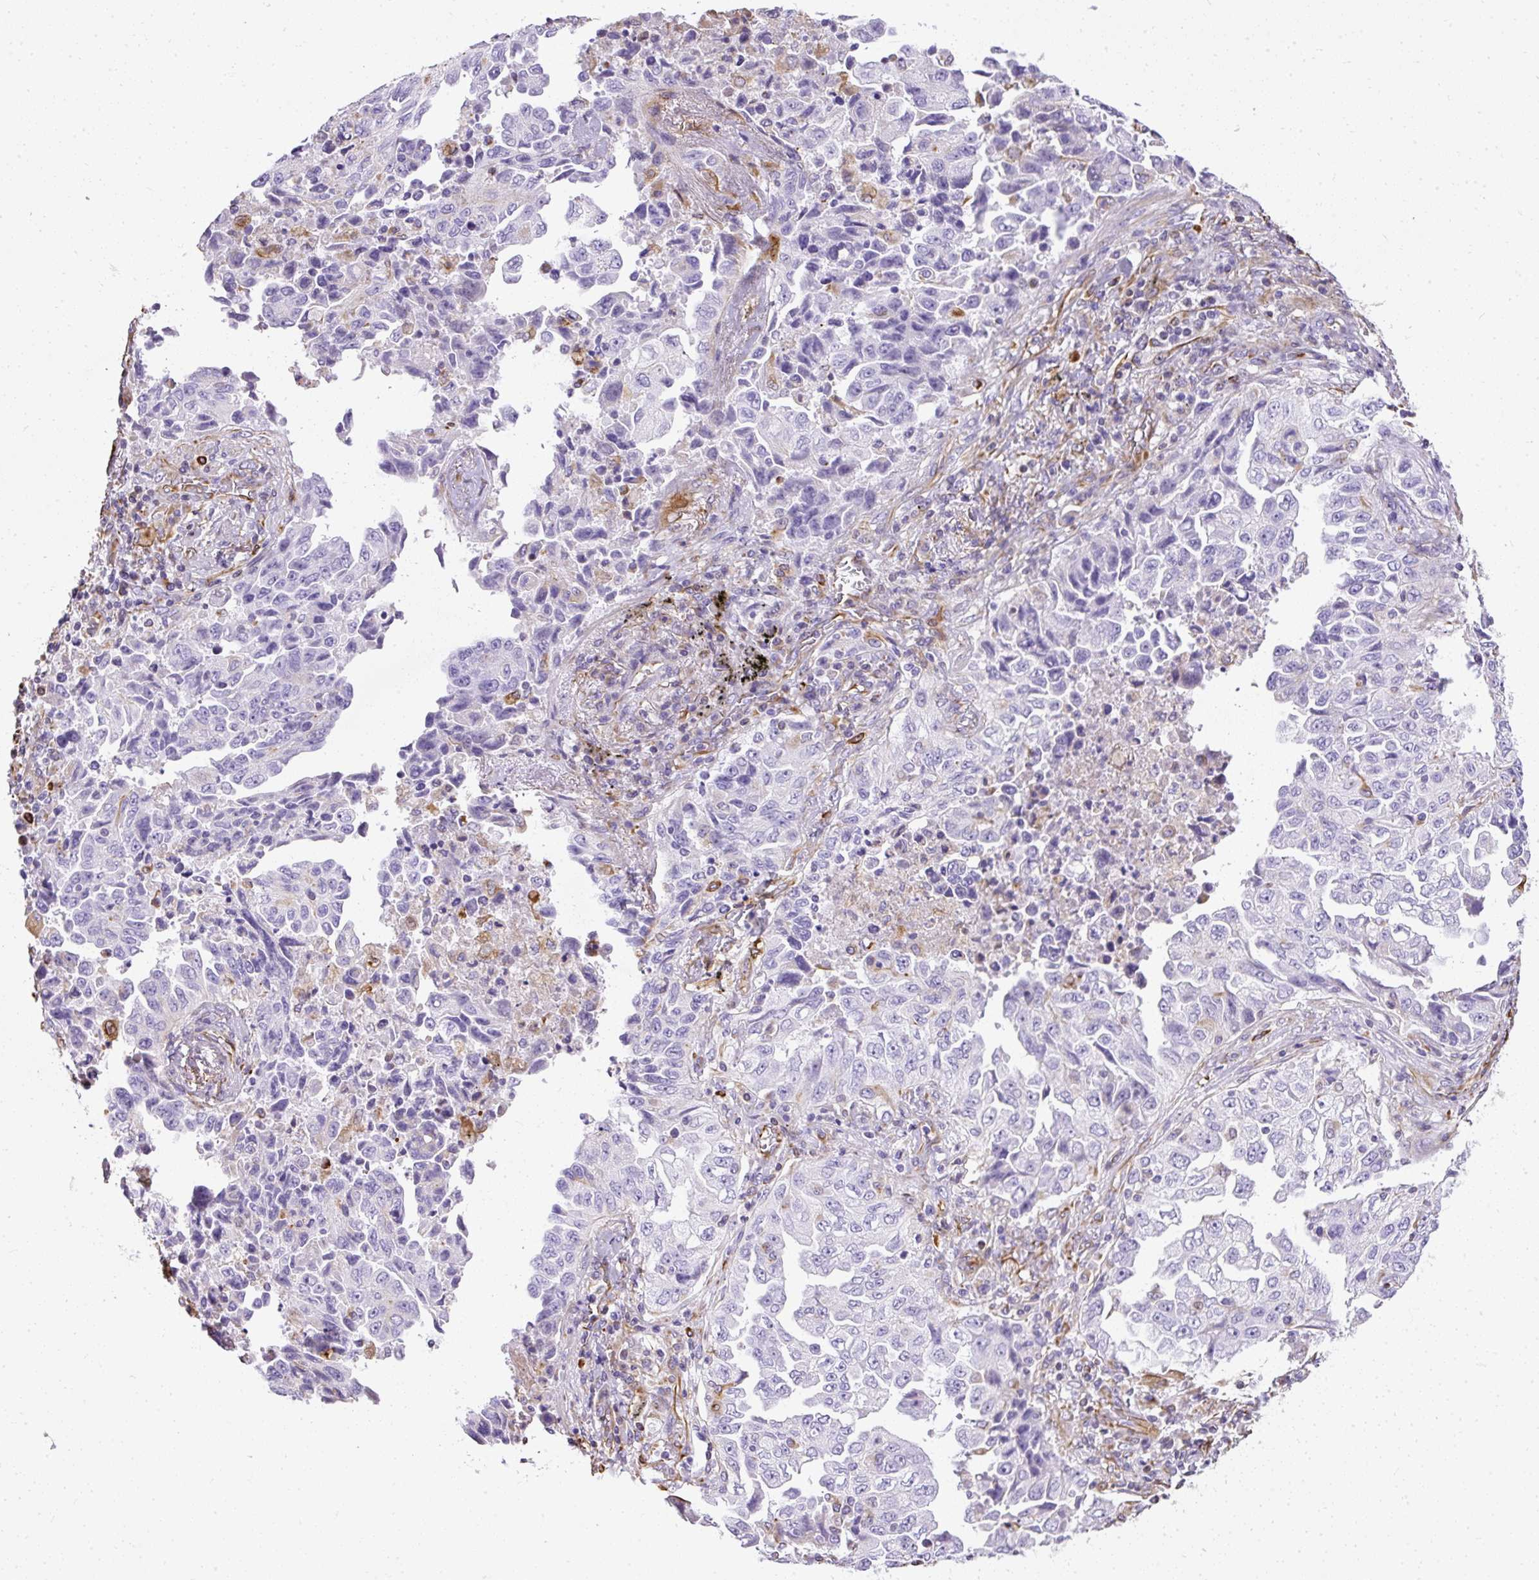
{"staining": {"intensity": "negative", "quantity": "none", "location": "none"}, "tissue": "lung cancer", "cell_type": "Tumor cells", "image_type": "cancer", "snomed": [{"axis": "morphology", "description": "Adenocarcinoma, NOS"}, {"axis": "topography", "description": "Lung"}], "caption": "Immunohistochemistry (IHC) of lung cancer exhibits no positivity in tumor cells.", "gene": "PLS1", "patient": {"sex": "female", "age": 51}}